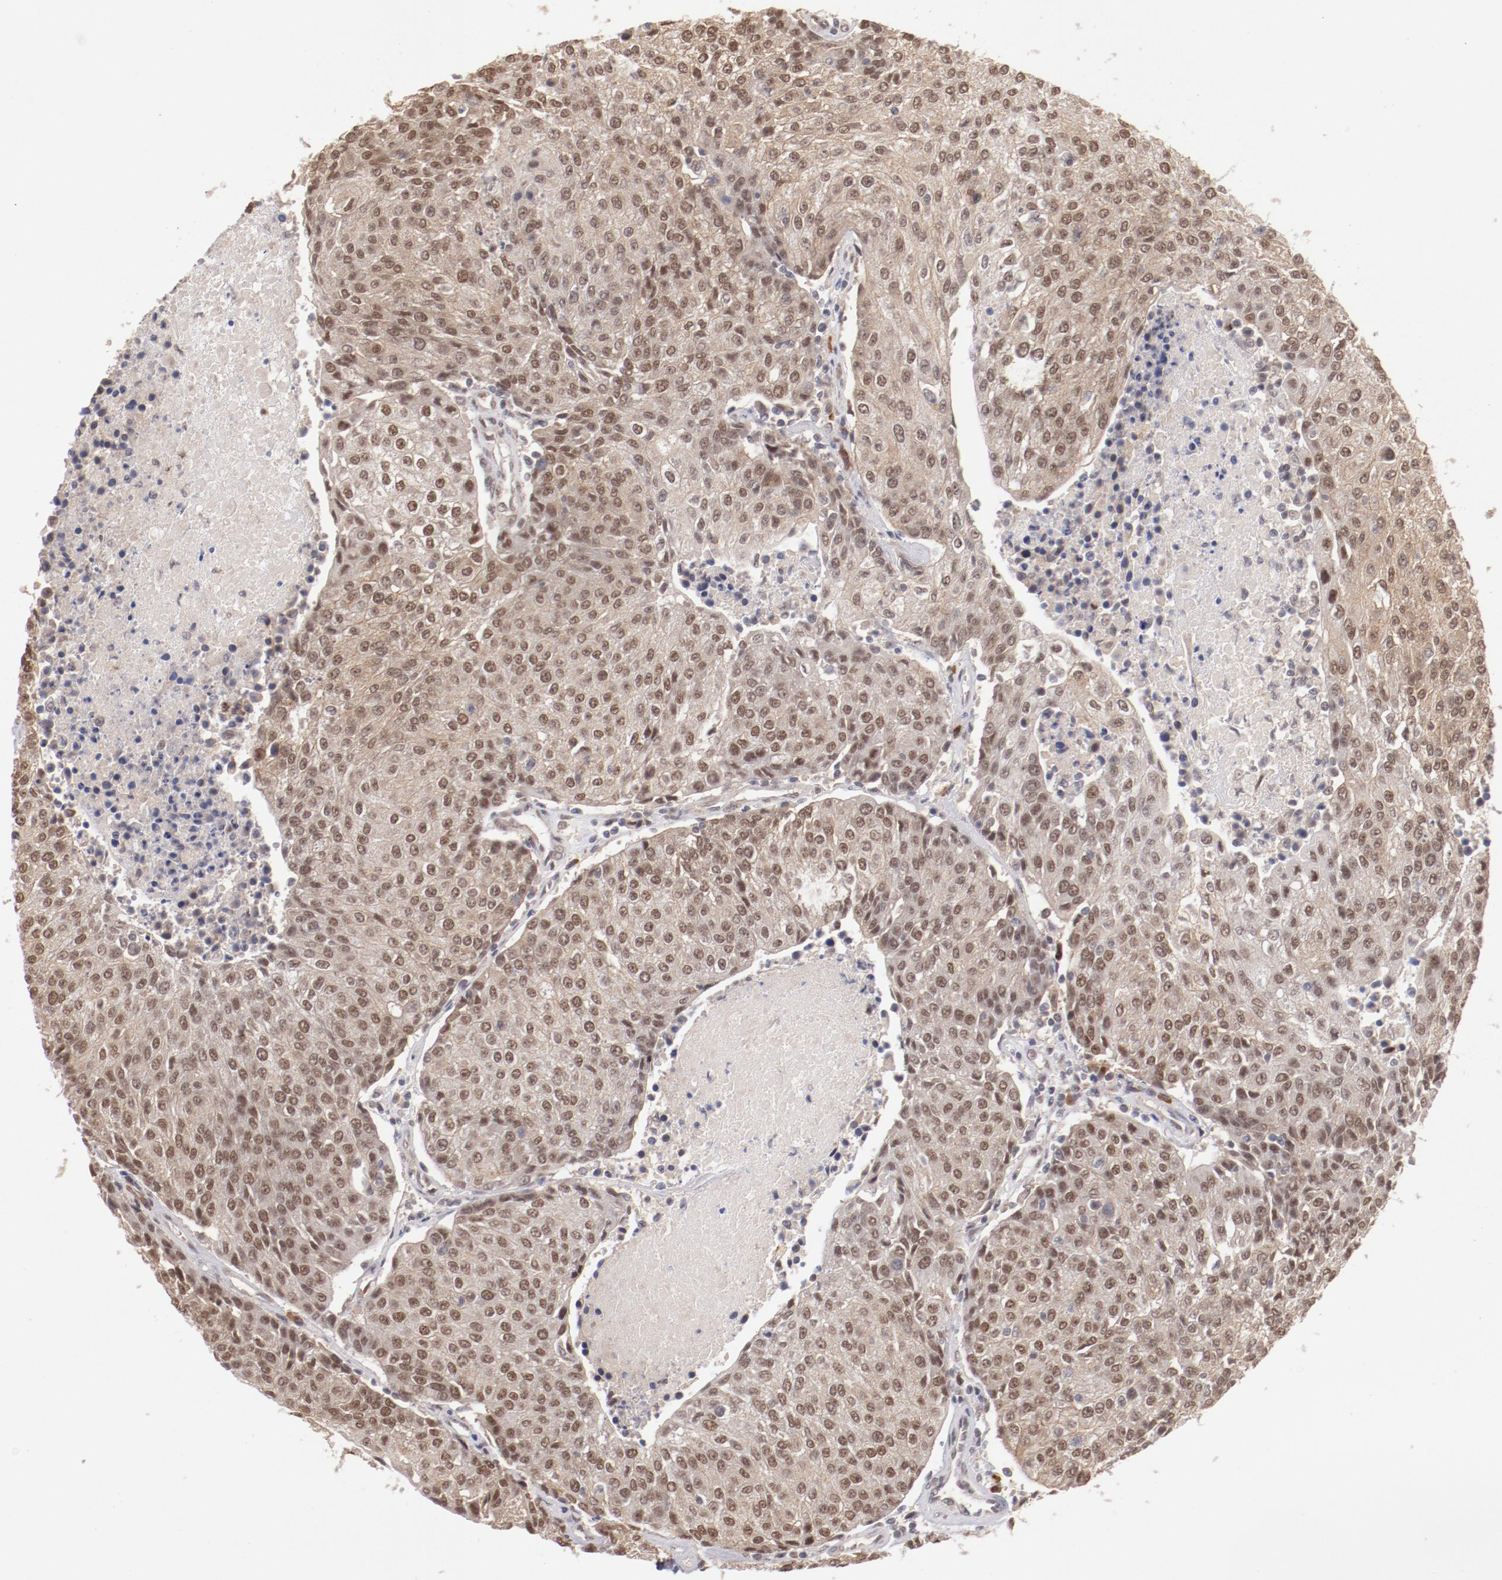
{"staining": {"intensity": "moderate", "quantity": ">75%", "location": "cytoplasmic/membranous,nuclear"}, "tissue": "urothelial cancer", "cell_type": "Tumor cells", "image_type": "cancer", "snomed": [{"axis": "morphology", "description": "Urothelial carcinoma, High grade"}, {"axis": "topography", "description": "Urinary bladder"}], "caption": "Urothelial carcinoma (high-grade) was stained to show a protein in brown. There is medium levels of moderate cytoplasmic/membranous and nuclear staining in about >75% of tumor cells.", "gene": "NFE2", "patient": {"sex": "female", "age": 85}}